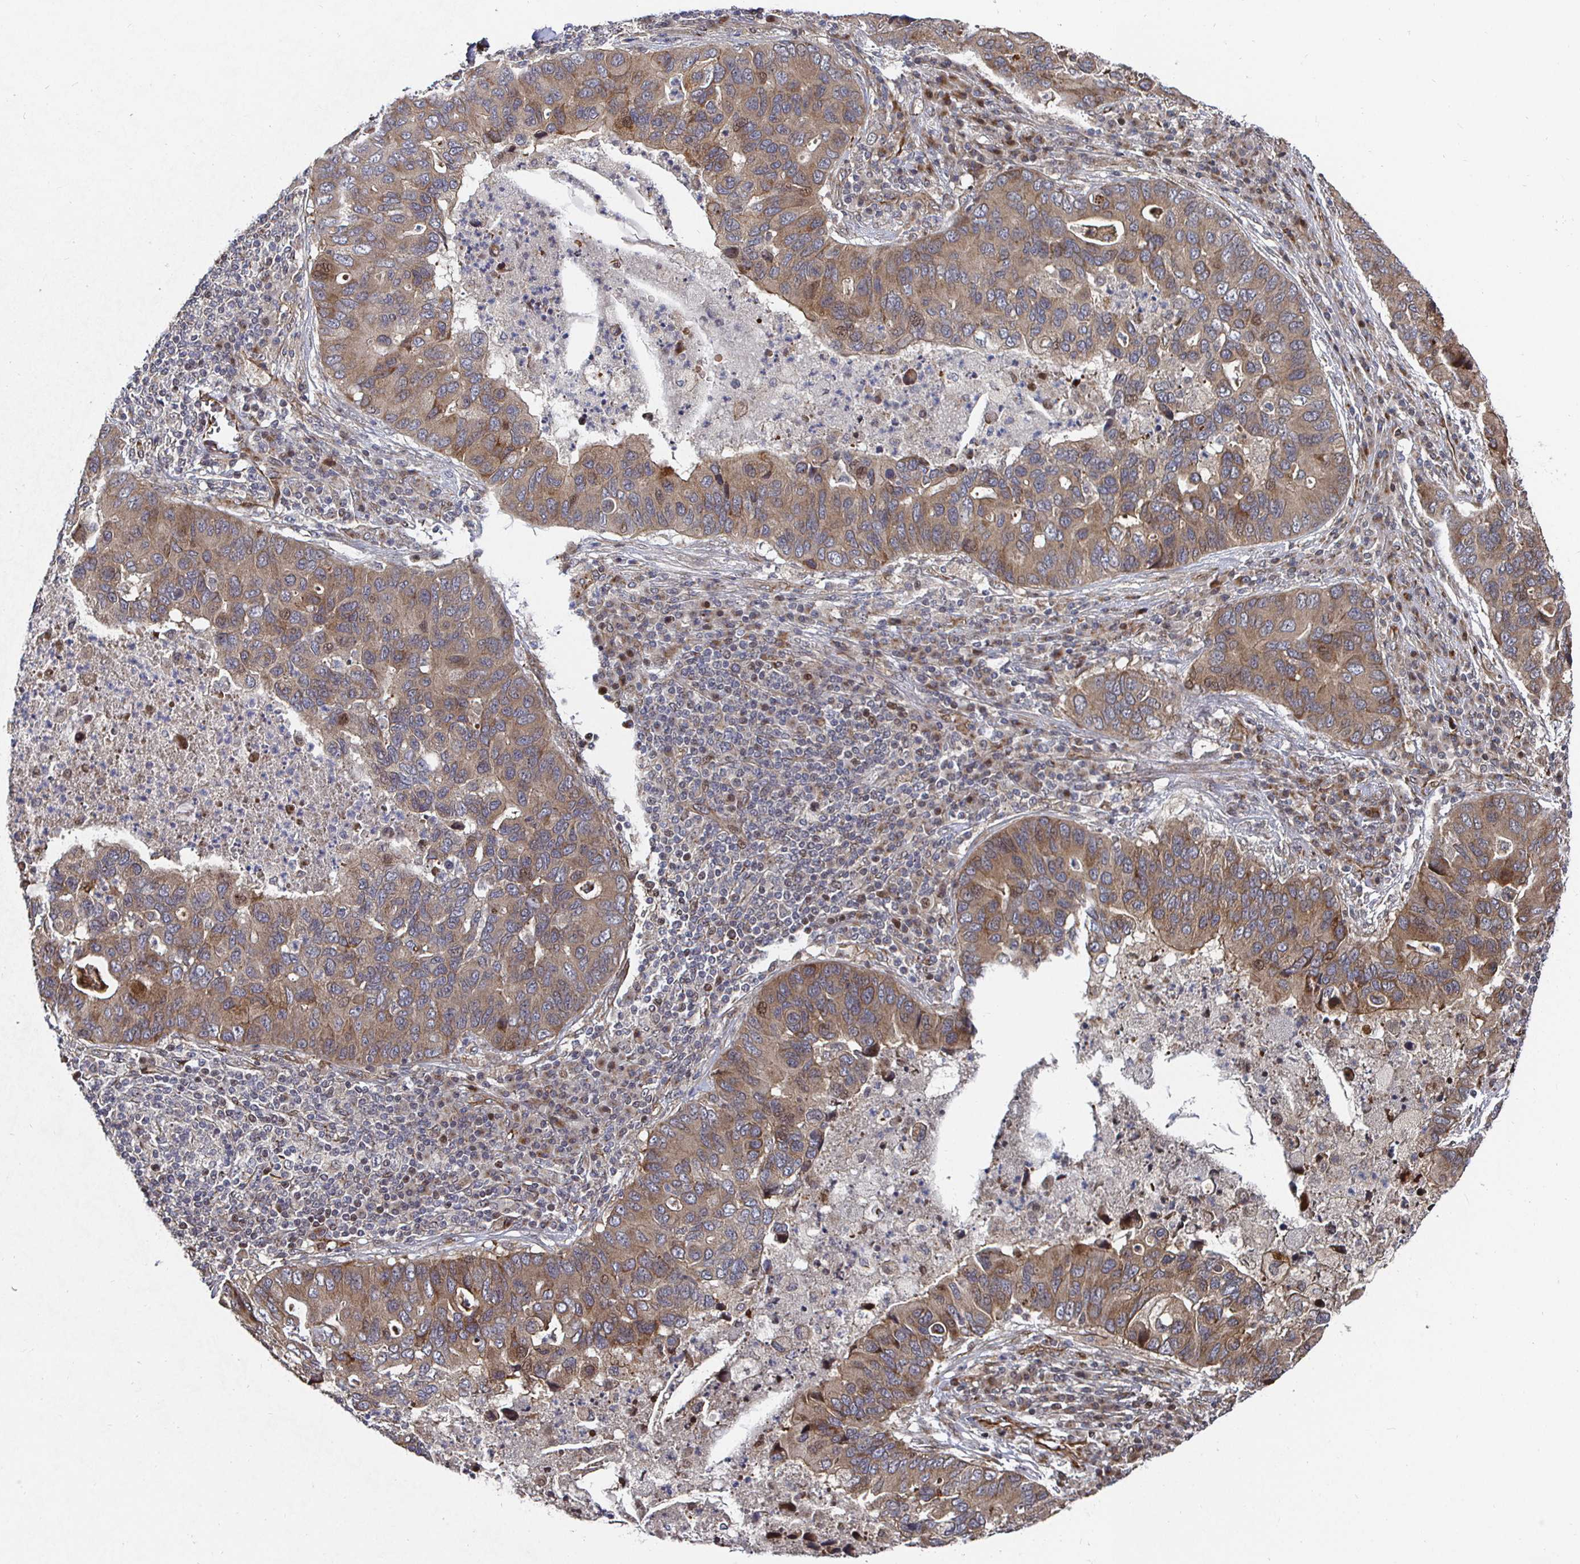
{"staining": {"intensity": "moderate", "quantity": ">75%", "location": "cytoplasmic/membranous"}, "tissue": "lung cancer", "cell_type": "Tumor cells", "image_type": "cancer", "snomed": [{"axis": "morphology", "description": "Adenocarcinoma, NOS"}, {"axis": "morphology", "description": "Adenocarcinoma, metastatic, NOS"}, {"axis": "topography", "description": "Lymph node"}, {"axis": "topography", "description": "Lung"}], "caption": "Lung adenocarcinoma tissue shows moderate cytoplasmic/membranous staining in approximately >75% of tumor cells, visualized by immunohistochemistry. The protein is shown in brown color, while the nuclei are stained blue.", "gene": "TBKBP1", "patient": {"sex": "female", "age": 54}}